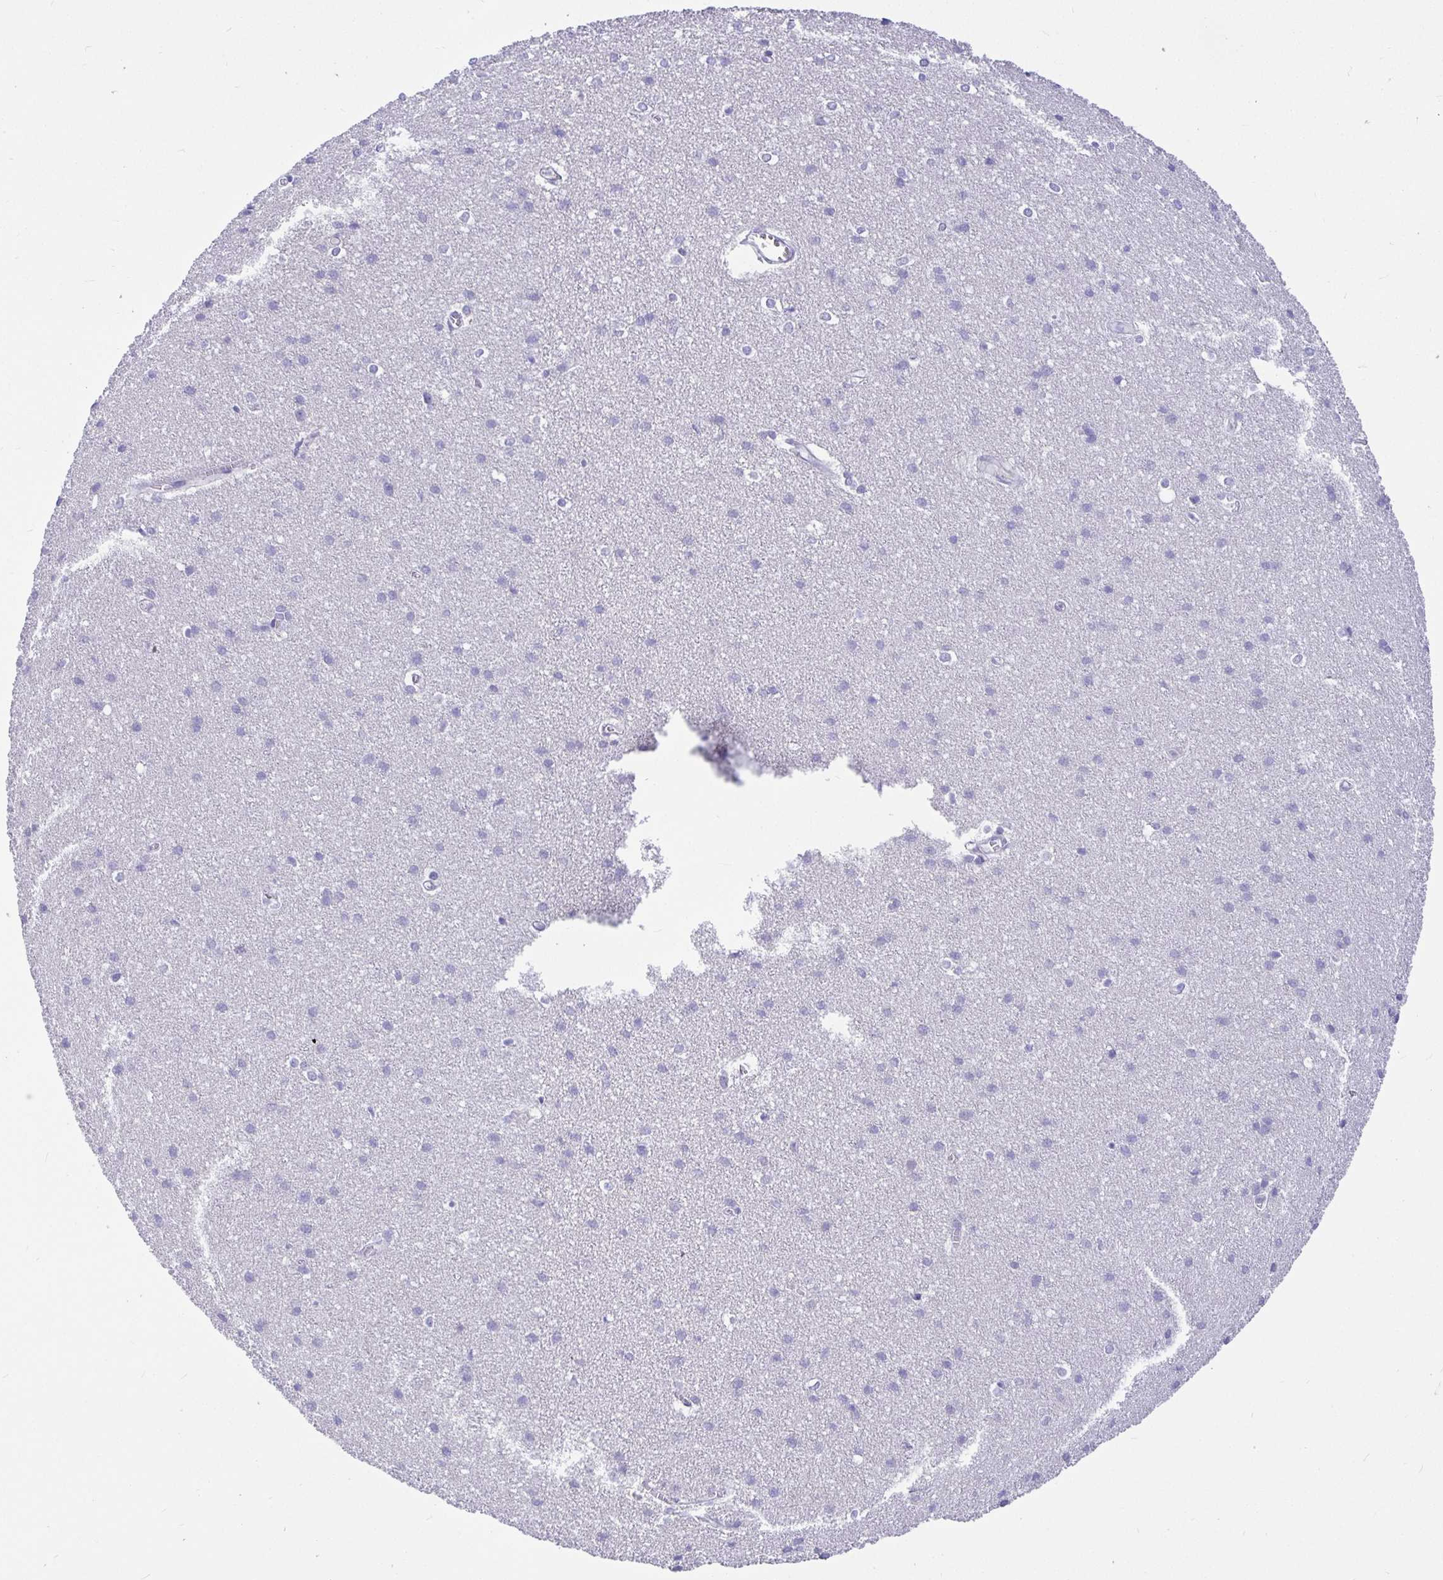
{"staining": {"intensity": "negative", "quantity": "none", "location": "none"}, "tissue": "cerebral cortex", "cell_type": "Endothelial cells", "image_type": "normal", "snomed": [{"axis": "morphology", "description": "Normal tissue, NOS"}, {"axis": "topography", "description": "Cerebral cortex"}], "caption": "High power microscopy image of an immunohistochemistry (IHC) image of normal cerebral cortex, revealing no significant positivity in endothelial cells. The staining is performed using DAB brown chromogen with nuclei counter-stained in using hematoxylin.", "gene": "TPTE", "patient": {"sex": "male", "age": 37}}